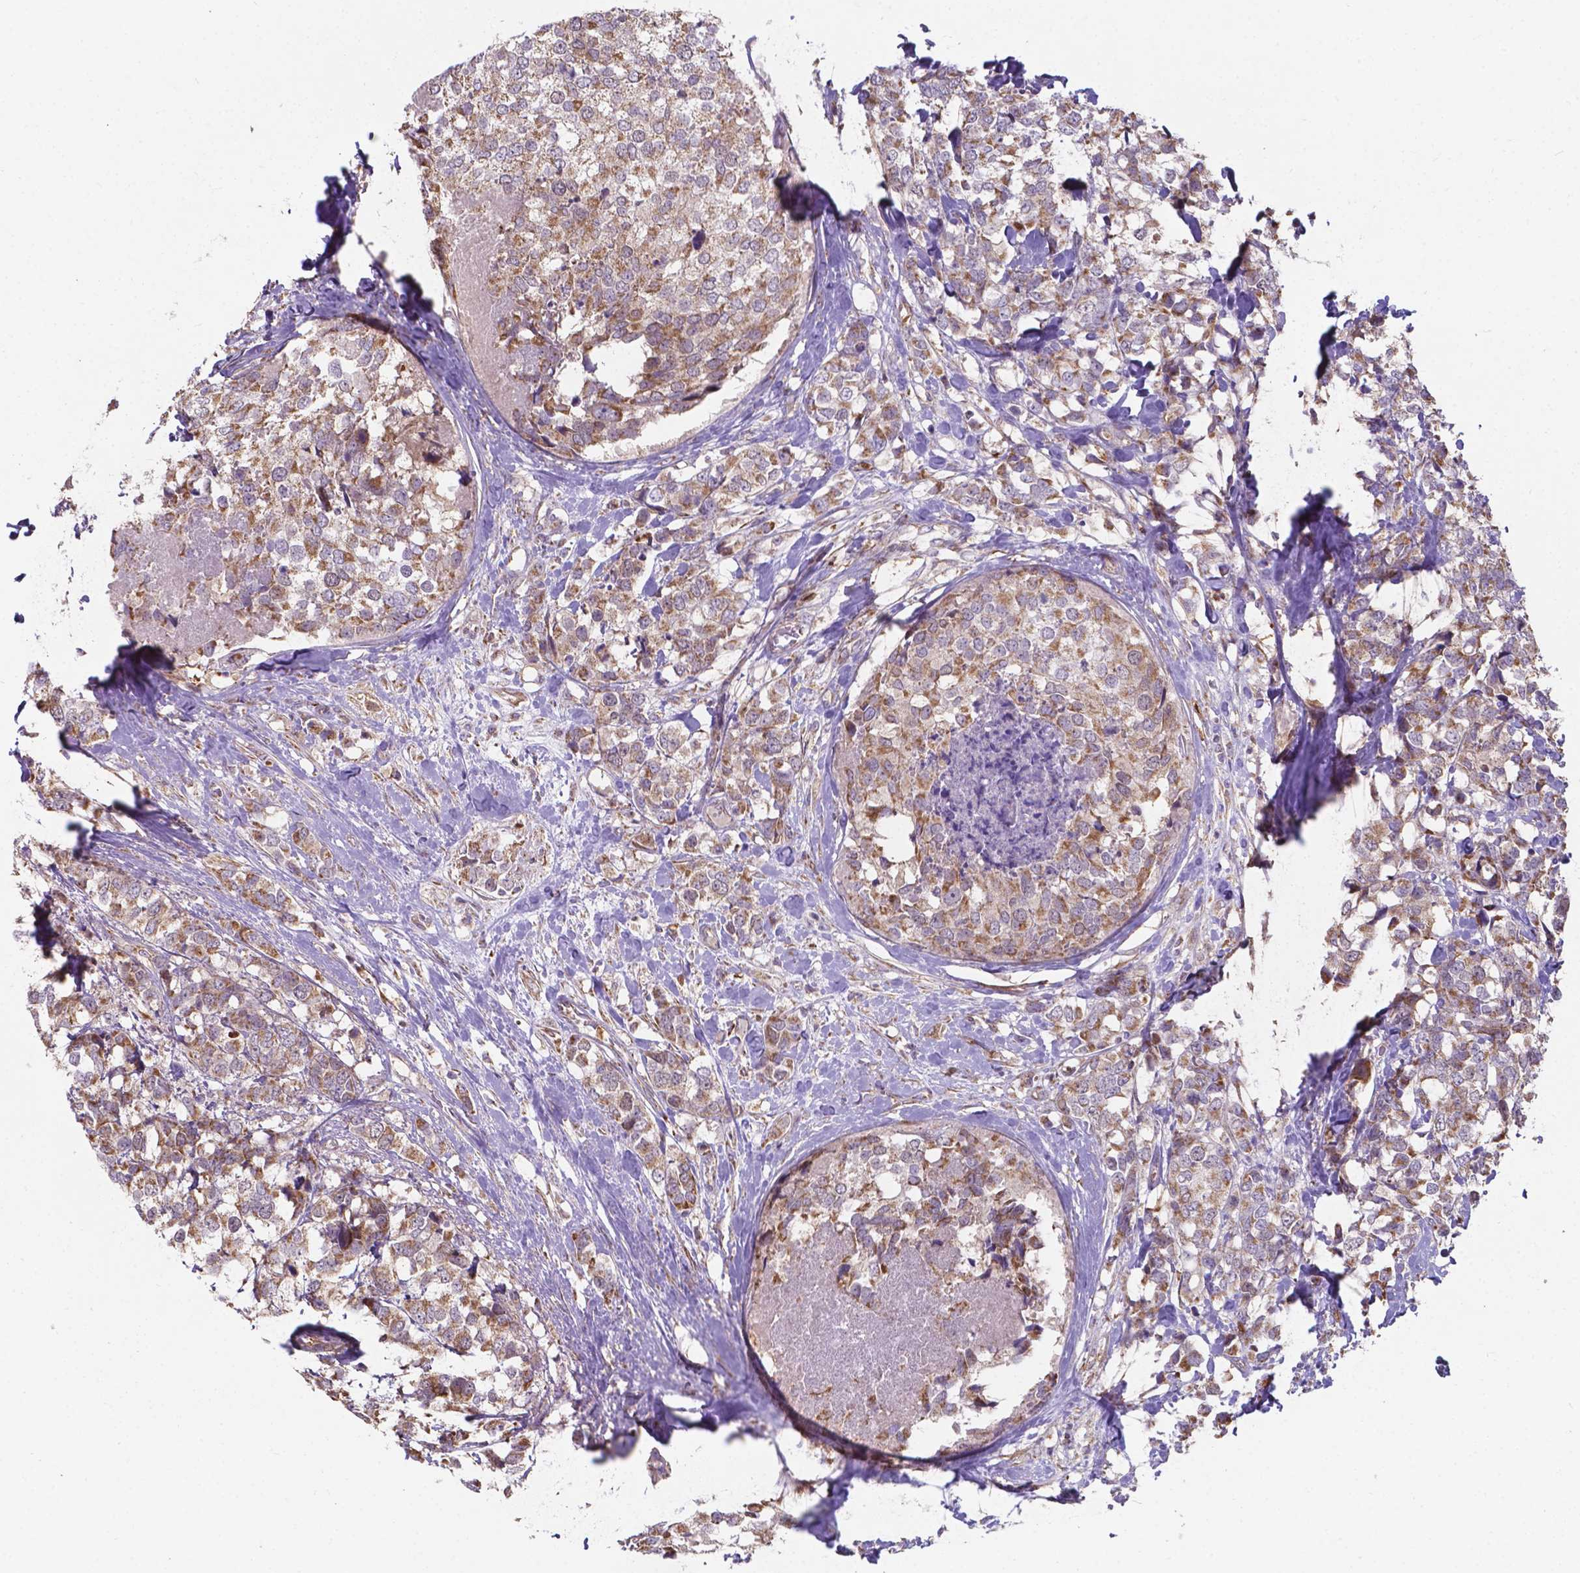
{"staining": {"intensity": "moderate", "quantity": ">75%", "location": "cytoplasmic/membranous"}, "tissue": "breast cancer", "cell_type": "Tumor cells", "image_type": "cancer", "snomed": [{"axis": "morphology", "description": "Lobular carcinoma"}, {"axis": "topography", "description": "Breast"}], "caption": "Immunohistochemistry (IHC) image of neoplastic tissue: breast lobular carcinoma stained using immunohistochemistry (IHC) exhibits medium levels of moderate protein expression localized specifically in the cytoplasmic/membranous of tumor cells, appearing as a cytoplasmic/membranous brown color.", "gene": "FAM114A1", "patient": {"sex": "female", "age": 59}}